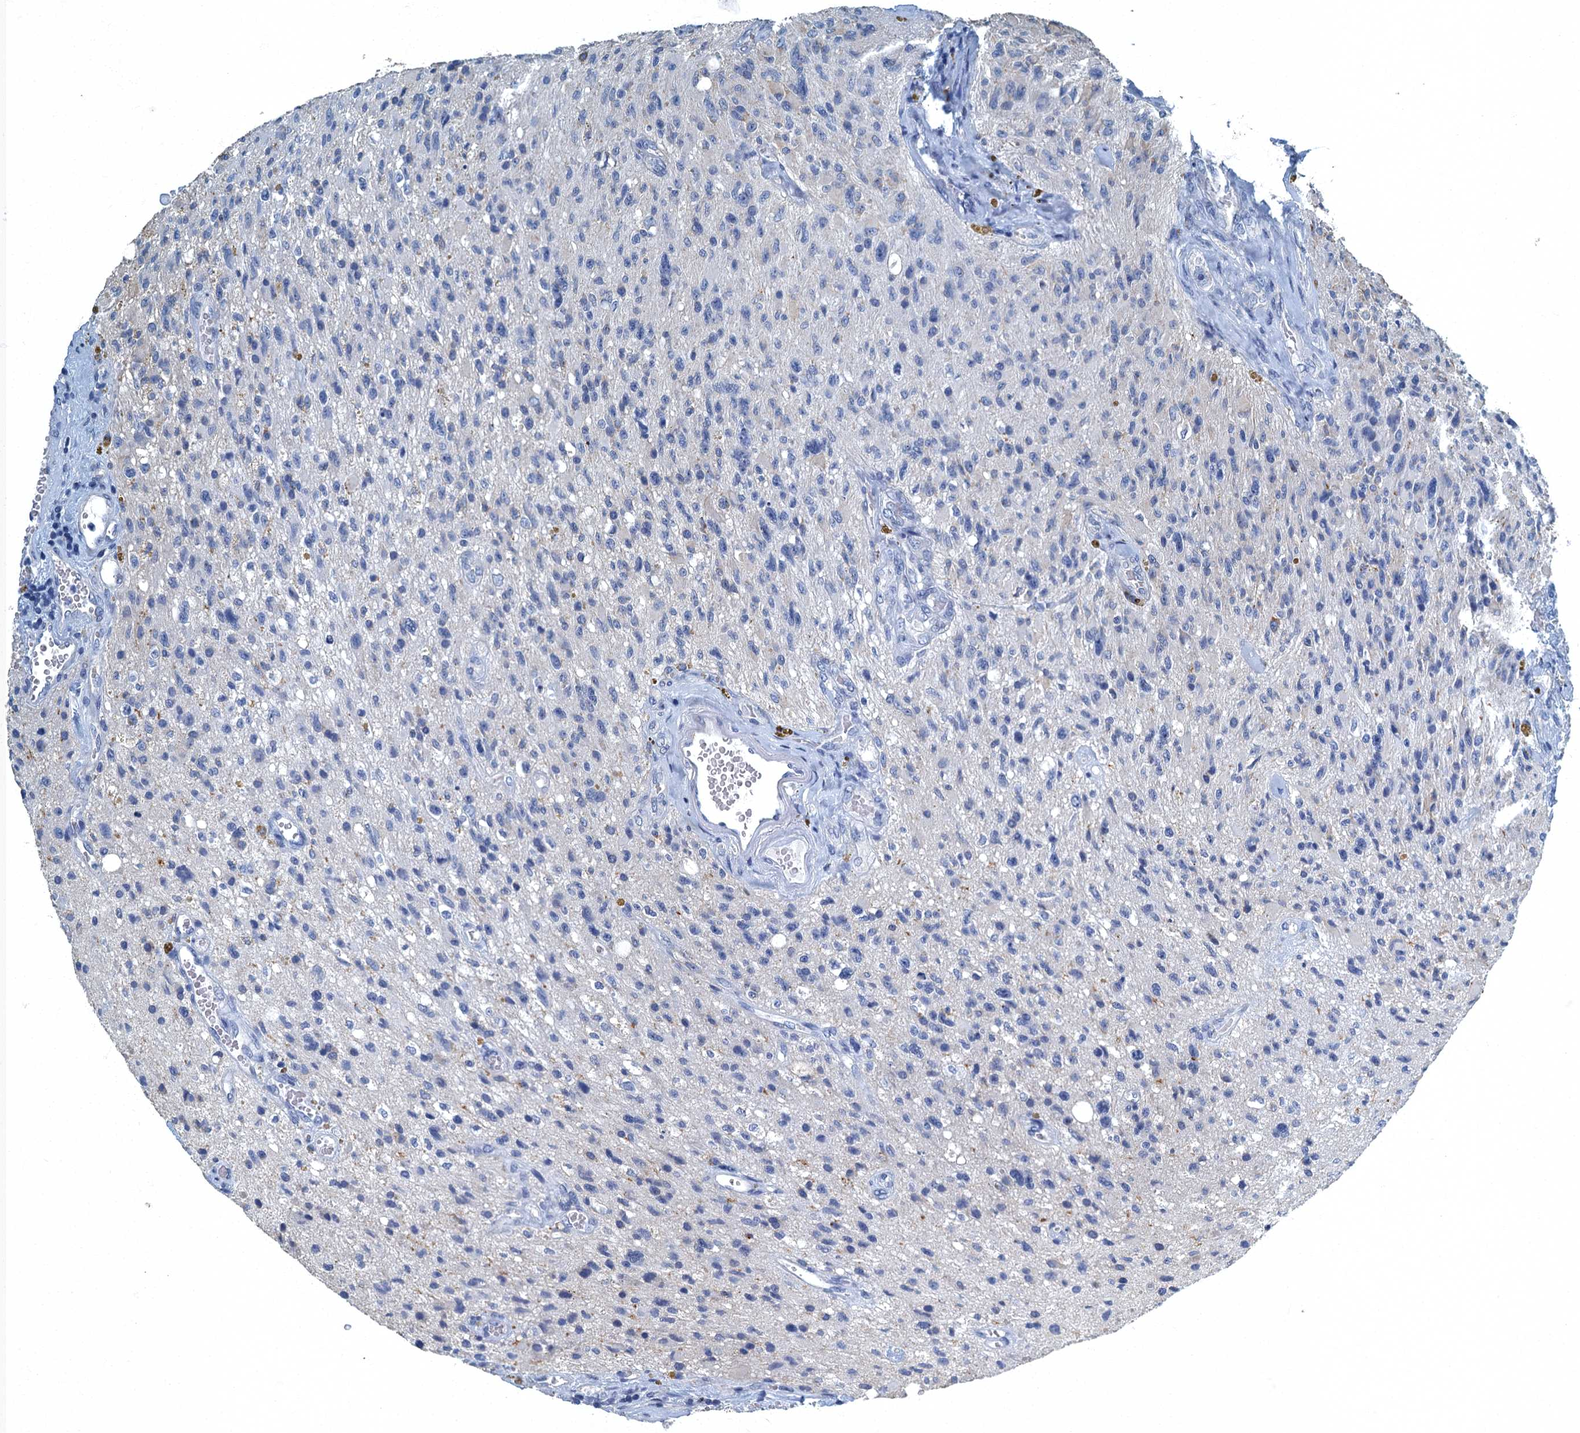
{"staining": {"intensity": "negative", "quantity": "none", "location": "none"}, "tissue": "glioma", "cell_type": "Tumor cells", "image_type": "cancer", "snomed": [{"axis": "morphology", "description": "Glioma, malignant, High grade"}, {"axis": "topography", "description": "Brain"}], "caption": "A photomicrograph of high-grade glioma (malignant) stained for a protein shows no brown staining in tumor cells.", "gene": "GADL1", "patient": {"sex": "male", "age": 69}}